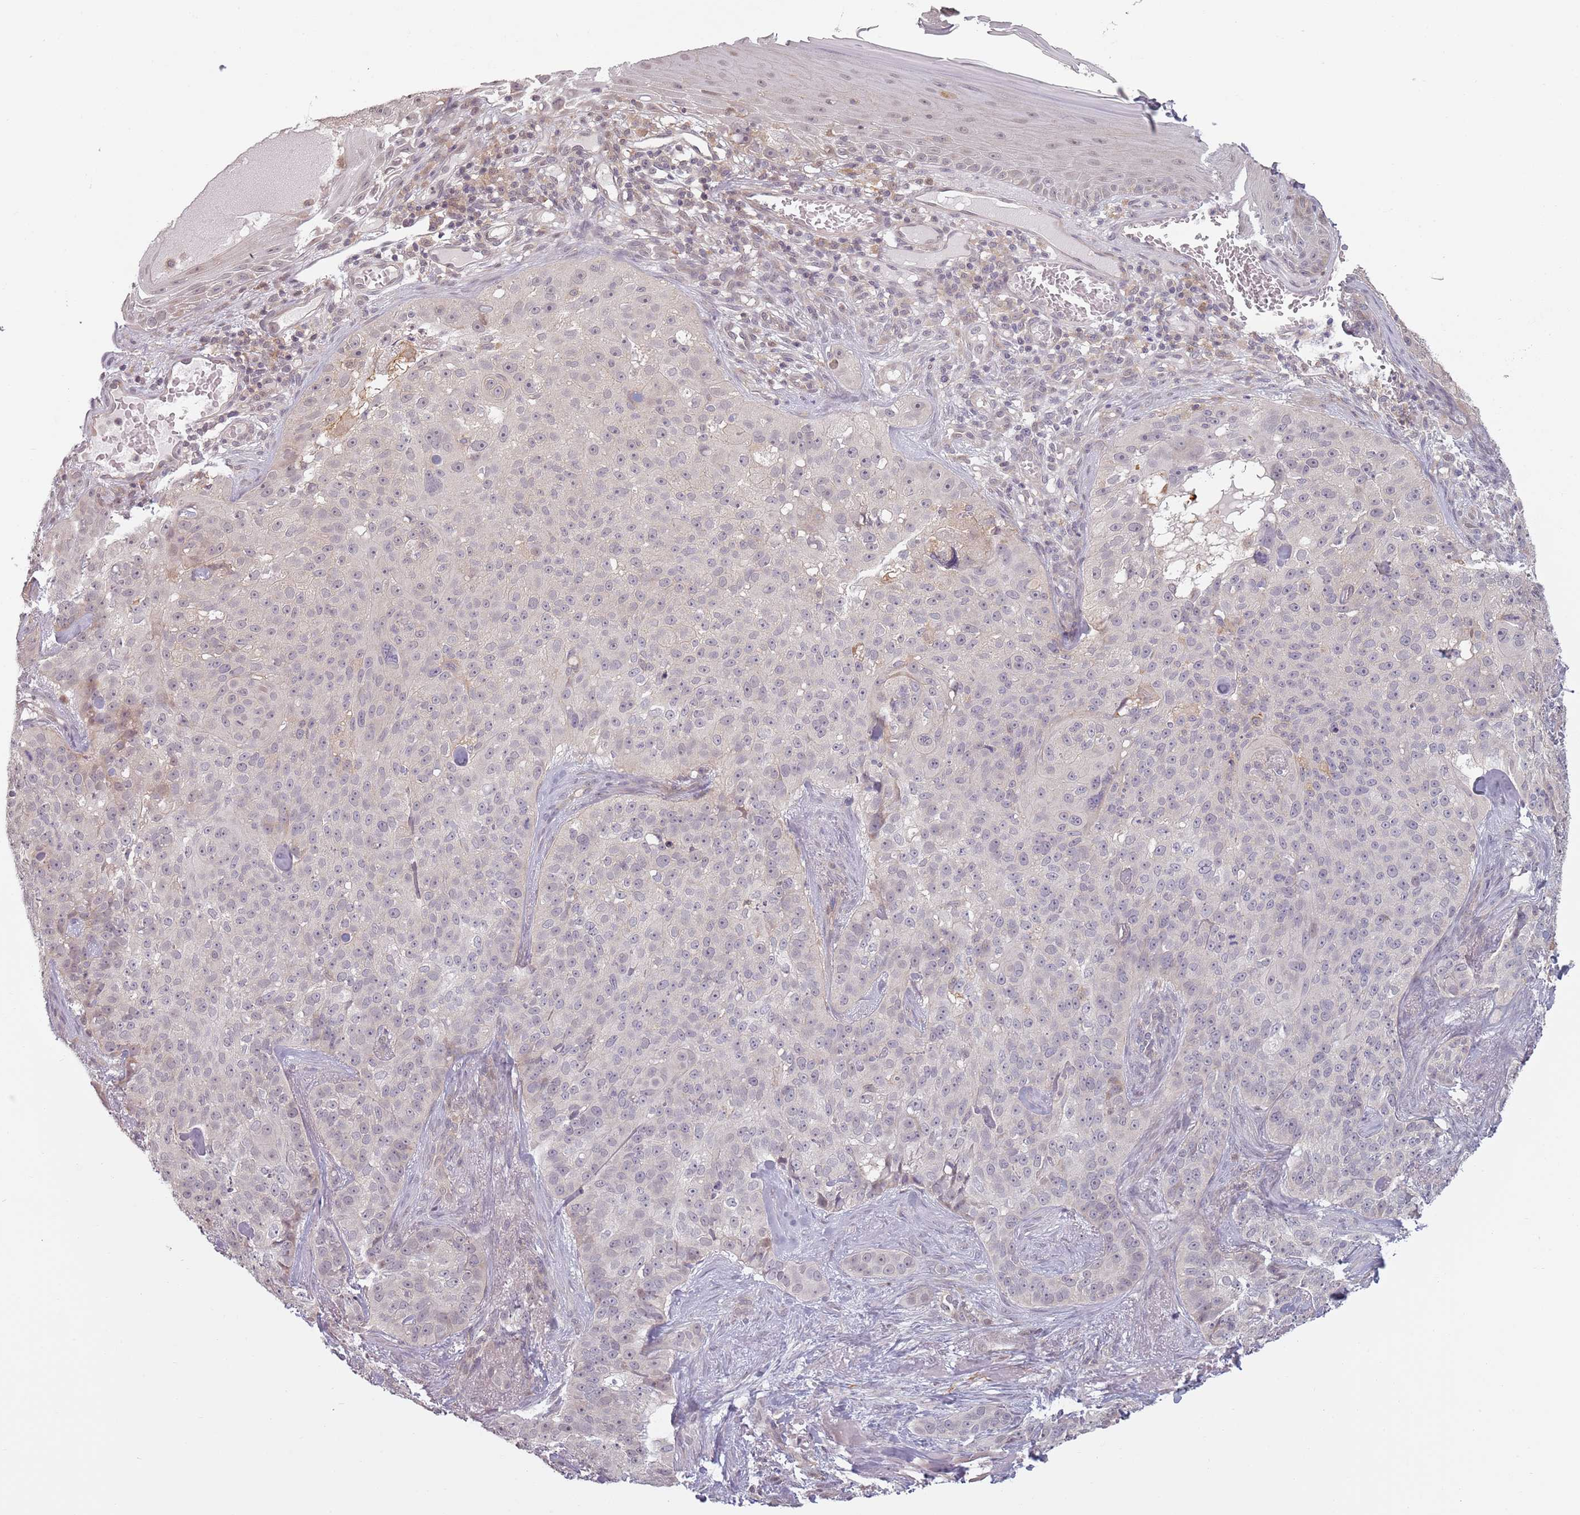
{"staining": {"intensity": "negative", "quantity": "none", "location": "none"}, "tissue": "skin cancer", "cell_type": "Tumor cells", "image_type": "cancer", "snomed": [{"axis": "morphology", "description": "Basal cell carcinoma"}, {"axis": "topography", "description": "Skin"}], "caption": "Immunohistochemistry micrograph of neoplastic tissue: human skin basal cell carcinoma stained with DAB (3,3'-diaminobenzidine) reveals no significant protein expression in tumor cells.", "gene": "CC2D2B", "patient": {"sex": "female", "age": 92}}